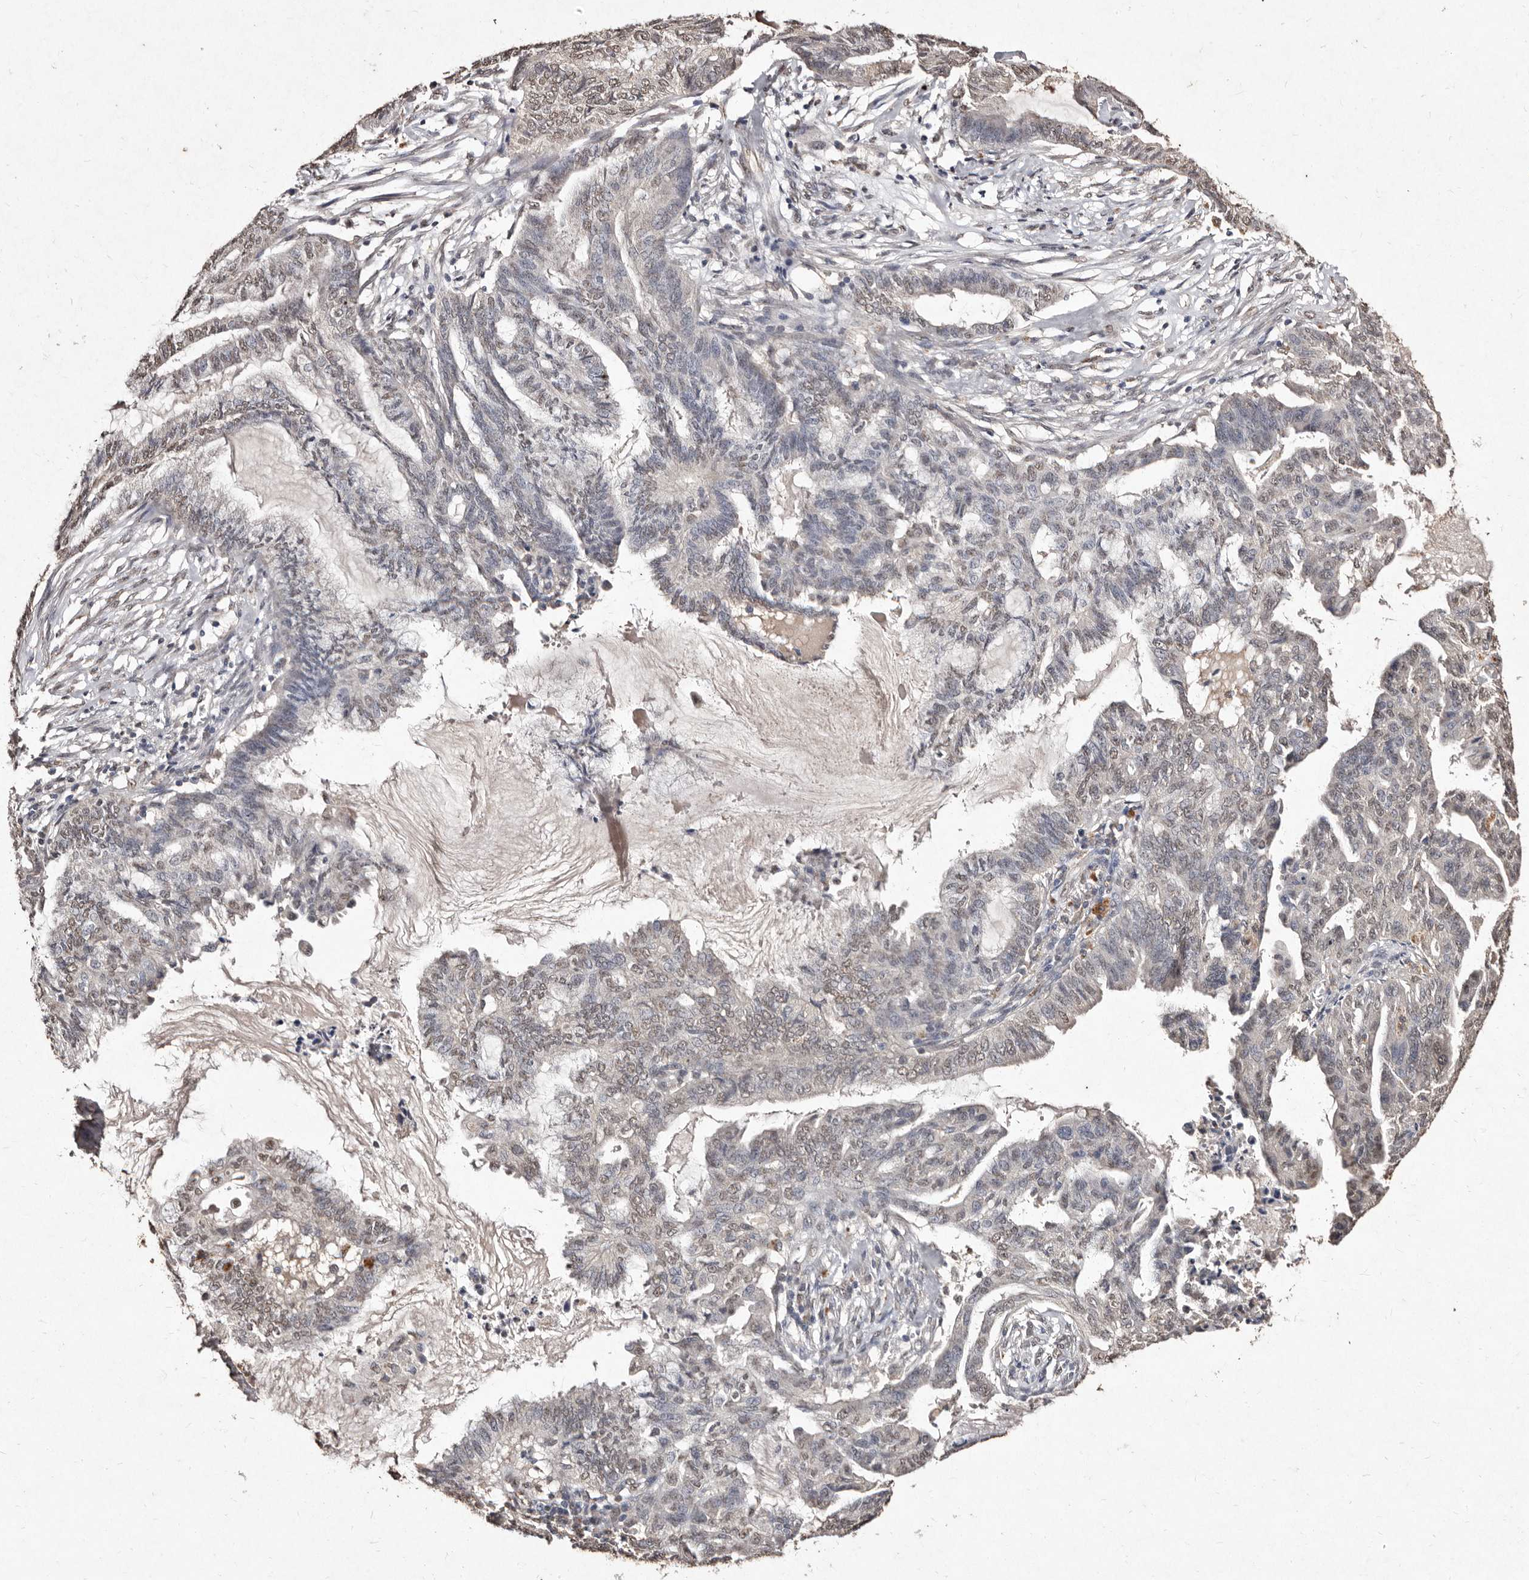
{"staining": {"intensity": "weak", "quantity": "25%-75%", "location": "nuclear"}, "tissue": "endometrial cancer", "cell_type": "Tumor cells", "image_type": "cancer", "snomed": [{"axis": "morphology", "description": "Adenocarcinoma, NOS"}, {"axis": "topography", "description": "Endometrium"}], "caption": "Endometrial cancer stained for a protein (brown) shows weak nuclear positive positivity in about 25%-75% of tumor cells.", "gene": "ERBB4", "patient": {"sex": "female", "age": 86}}